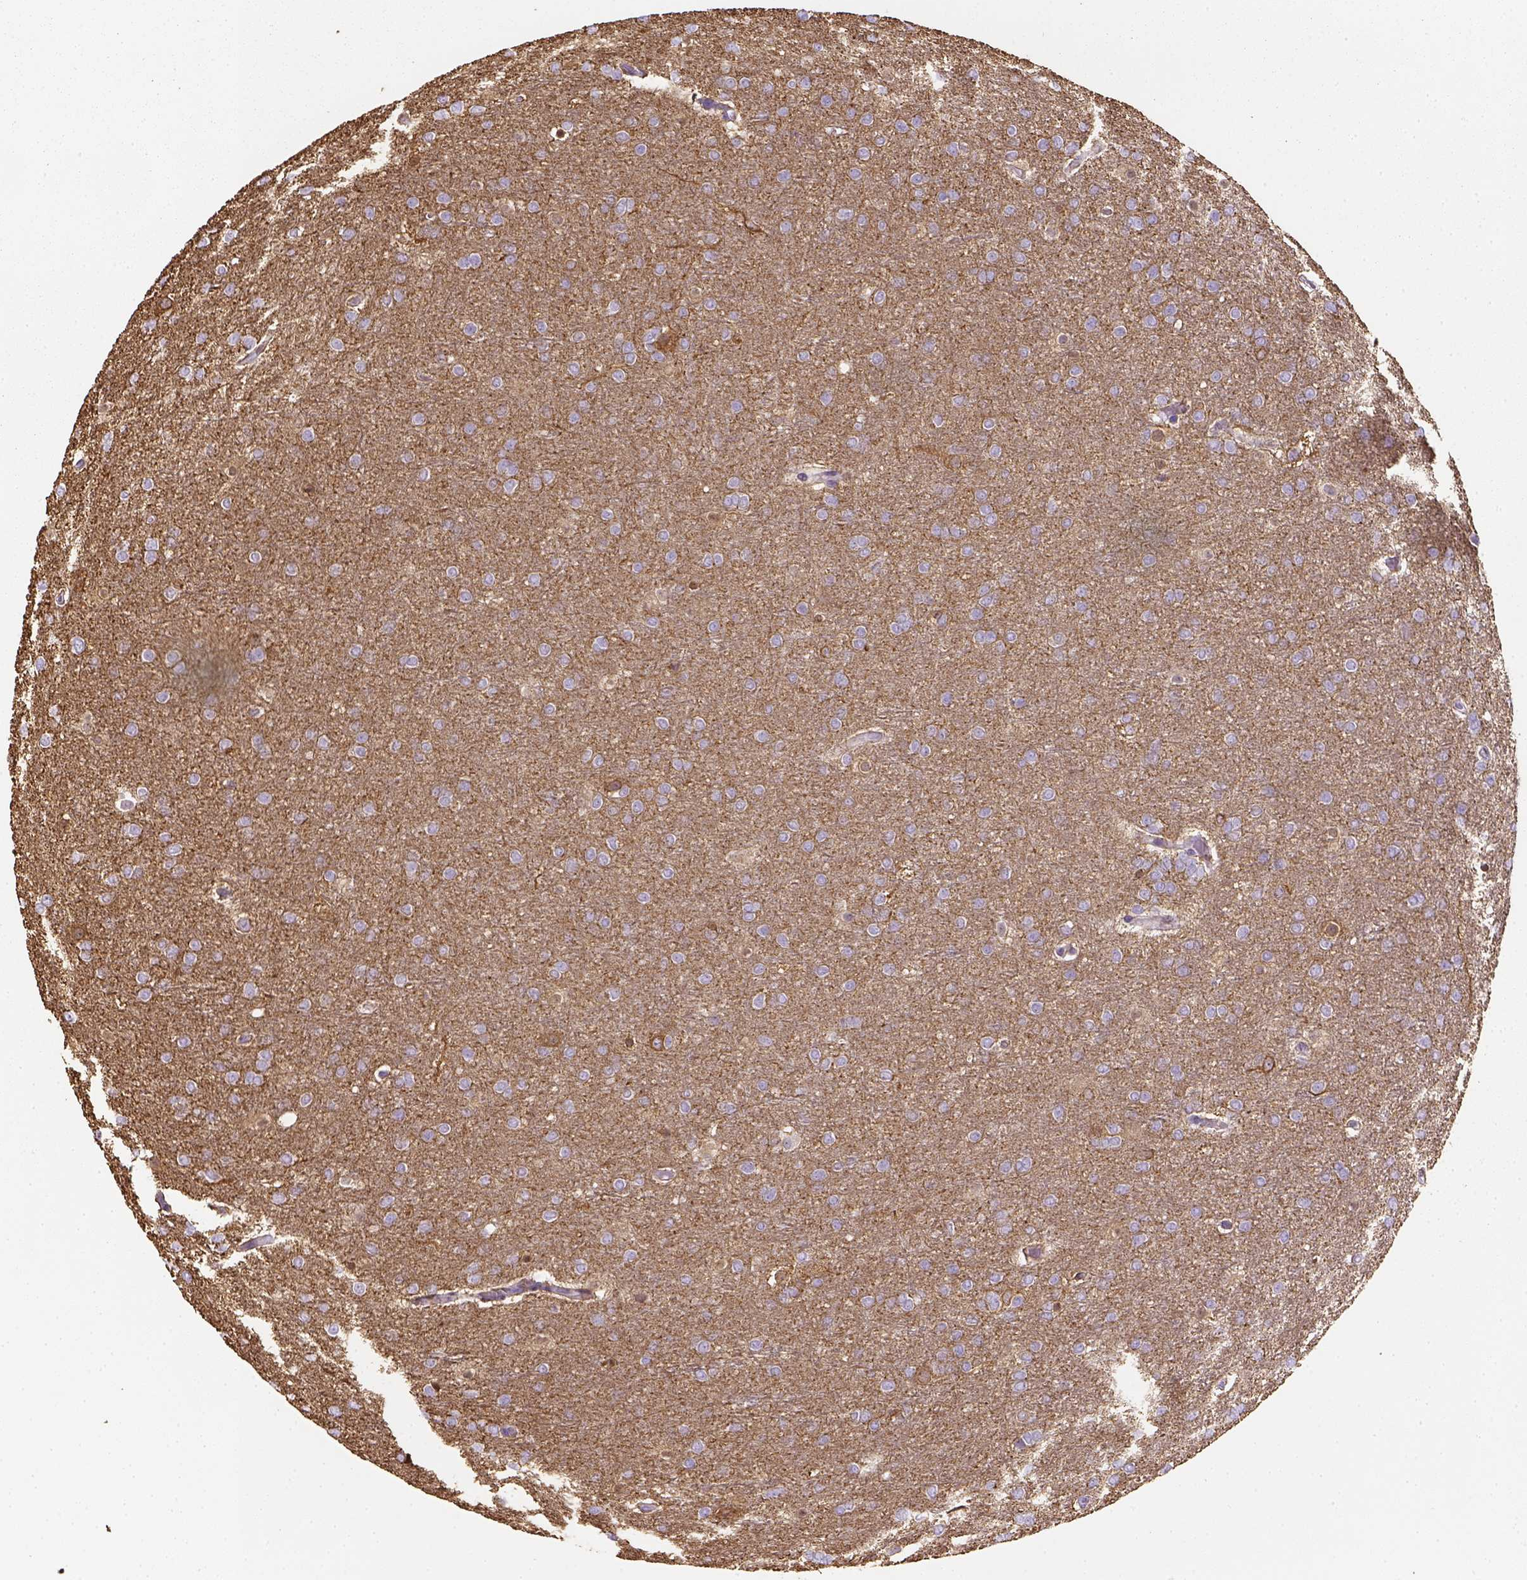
{"staining": {"intensity": "negative", "quantity": "none", "location": "none"}, "tissue": "glioma", "cell_type": "Tumor cells", "image_type": "cancer", "snomed": [{"axis": "morphology", "description": "Glioma, malignant, High grade"}, {"axis": "topography", "description": "Brain"}], "caption": "Immunohistochemical staining of malignant high-grade glioma exhibits no significant staining in tumor cells.", "gene": "CACNB1", "patient": {"sex": "female", "age": 61}}